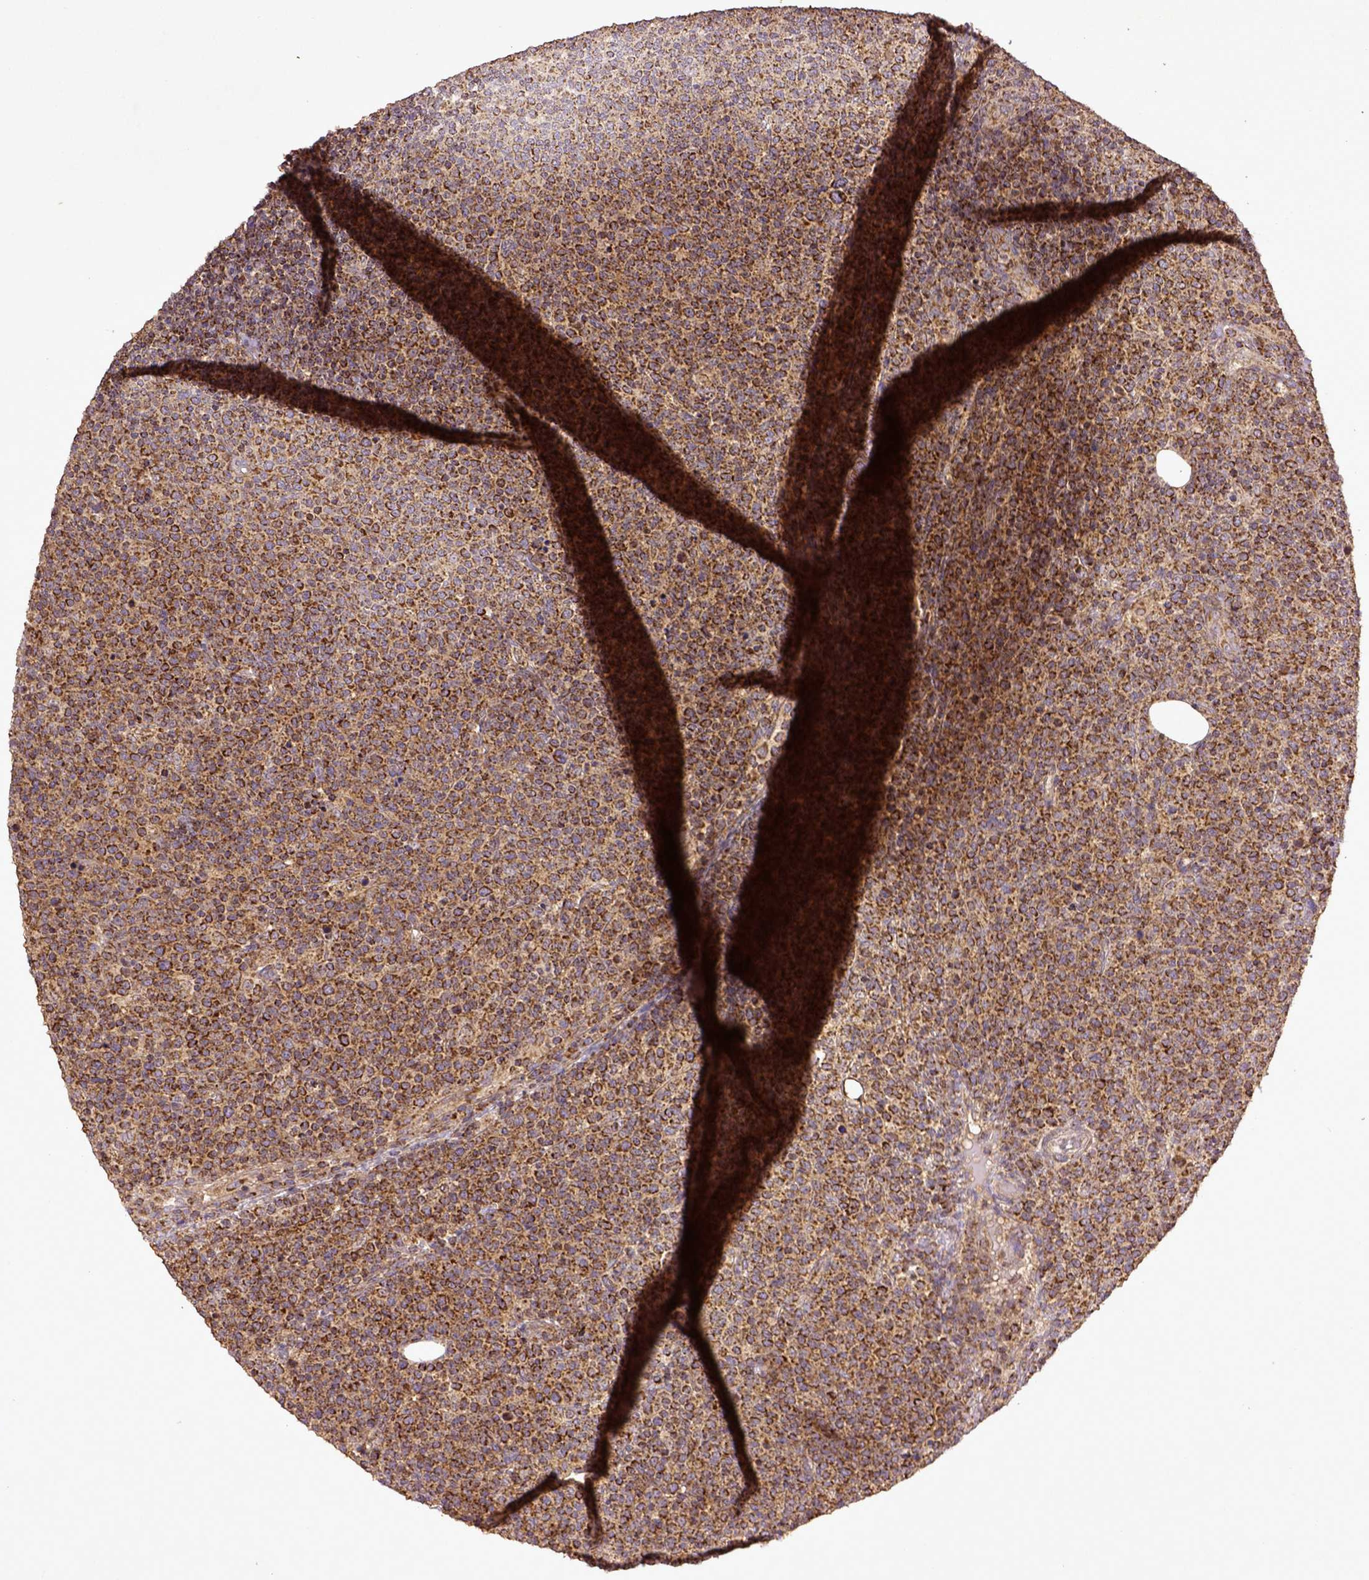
{"staining": {"intensity": "strong", "quantity": ">75%", "location": "cytoplasmic/membranous"}, "tissue": "lymphoma", "cell_type": "Tumor cells", "image_type": "cancer", "snomed": [{"axis": "morphology", "description": "Malignant lymphoma, non-Hodgkin's type, High grade"}, {"axis": "topography", "description": "Lymph node"}], "caption": "This is an image of IHC staining of malignant lymphoma, non-Hodgkin's type (high-grade), which shows strong expression in the cytoplasmic/membranous of tumor cells.", "gene": "MT-CO1", "patient": {"sex": "male", "age": 61}}